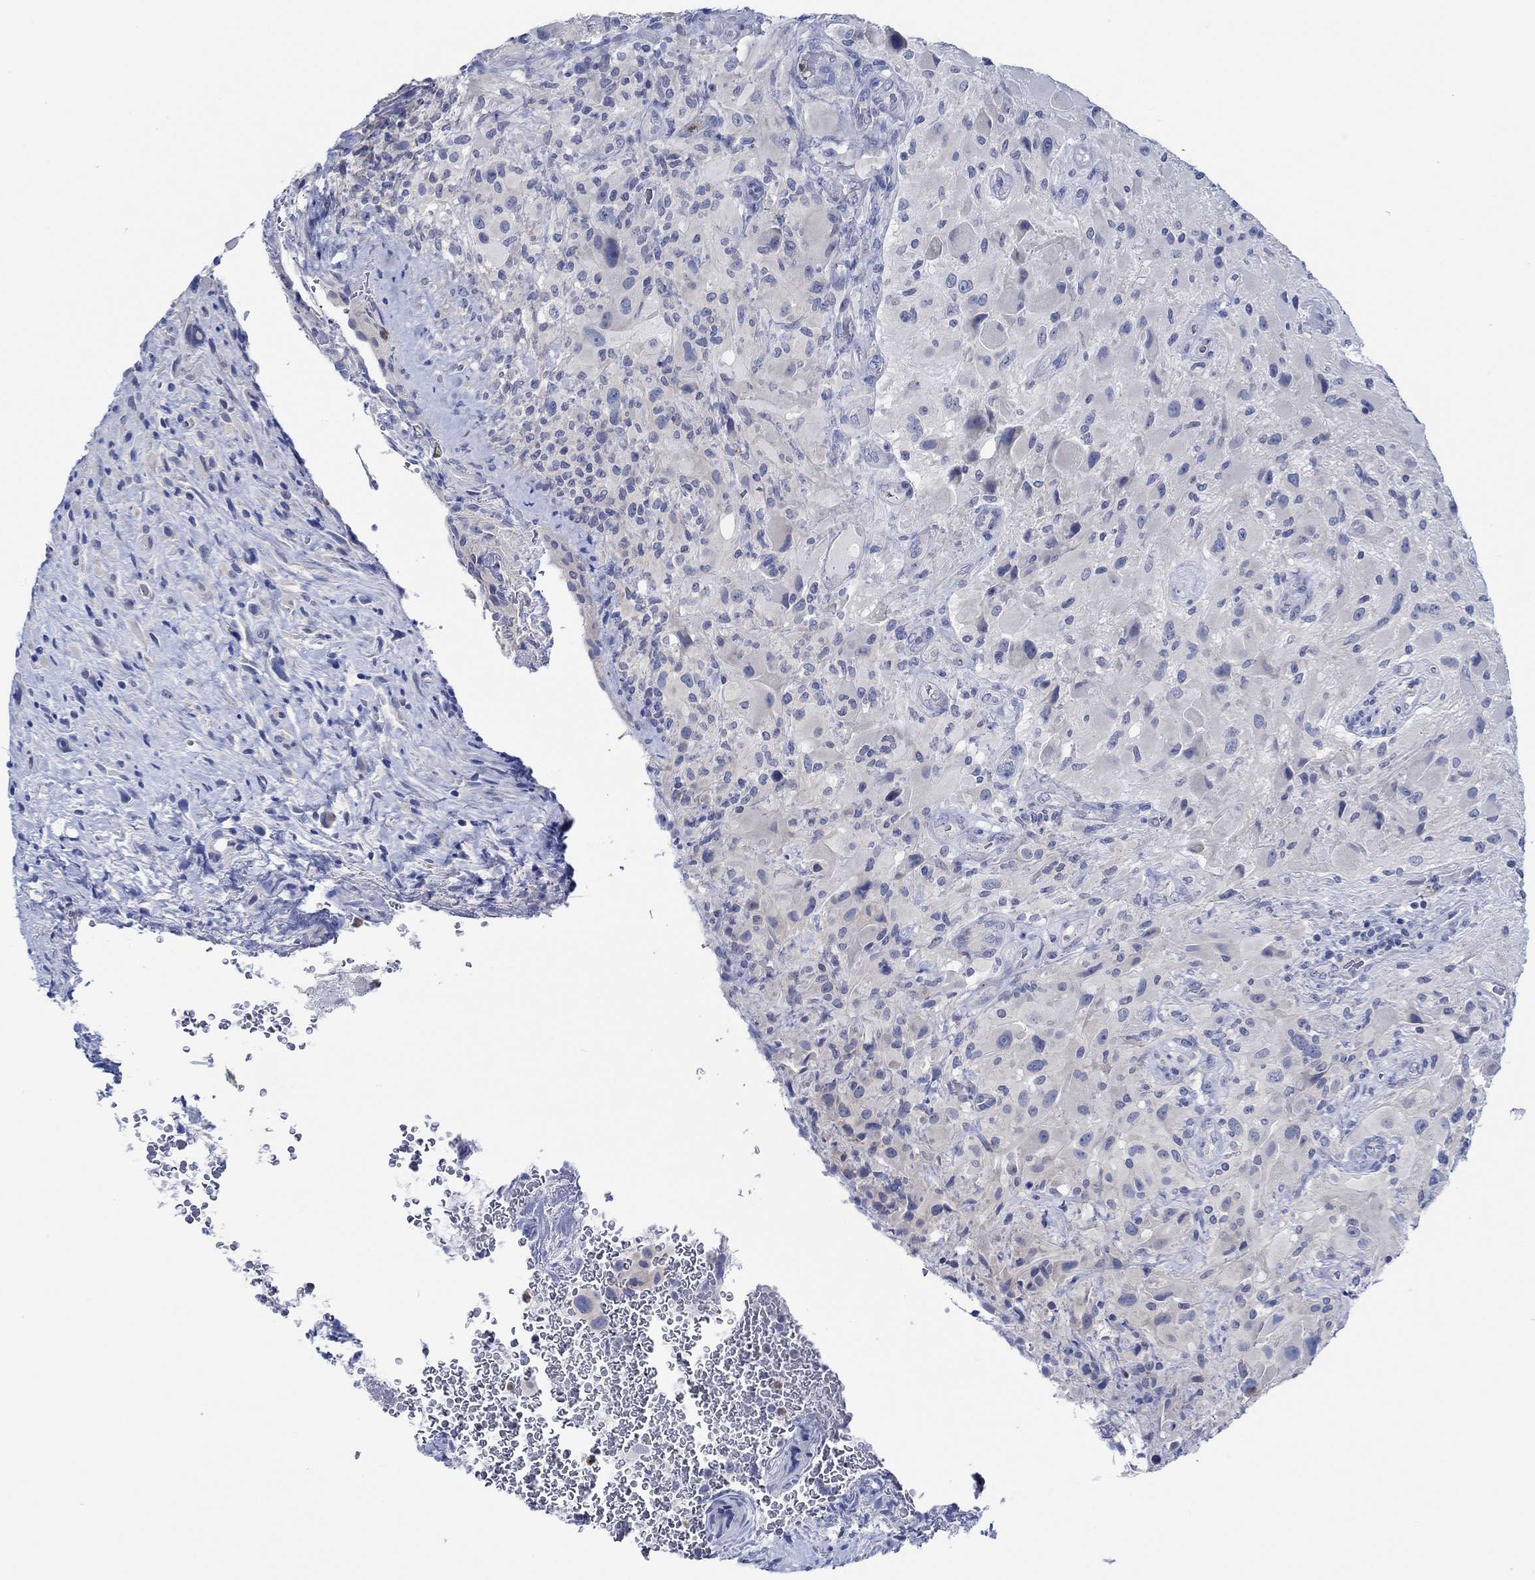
{"staining": {"intensity": "negative", "quantity": "none", "location": "none"}, "tissue": "glioma", "cell_type": "Tumor cells", "image_type": "cancer", "snomed": [{"axis": "morphology", "description": "Glioma, malignant, High grade"}, {"axis": "topography", "description": "Cerebral cortex"}], "caption": "Immunohistochemical staining of human malignant glioma (high-grade) reveals no significant expression in tumor cells. (Stains: DAB immunohistochemistry with hematoxylin counter stain, Microscopy: brightfield microscopy at high magnification).", "gene": "ZNF671", "patient": {"sex": "male", "age": 35}}